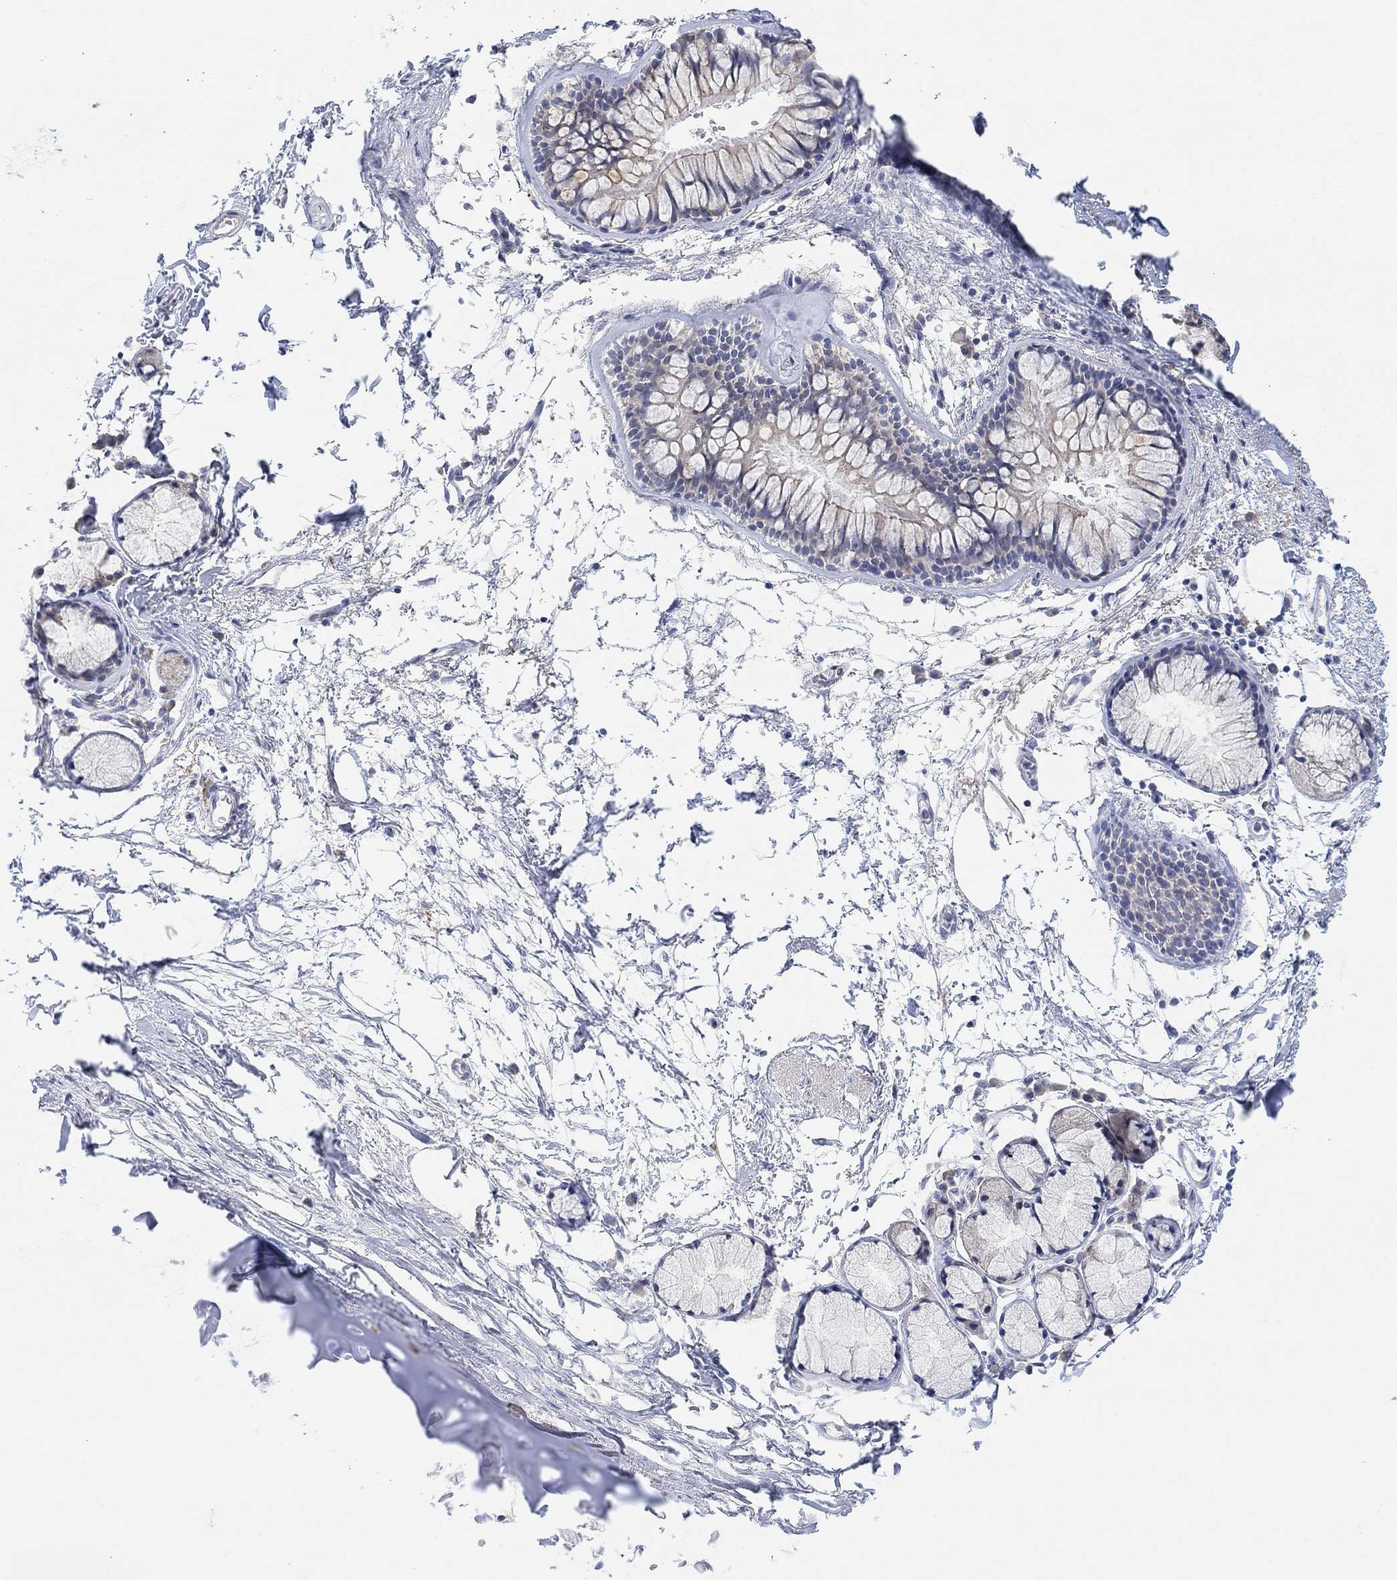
{"staining": {"intensity": "negative", "quantity": "none", "location": "none"}, "tissue": "adipose tissue", "cell_type": "Adipocytes", "image_type": "normal", "snomed": [{"axis": "morphology", "description": "Normal tissue, NOS"}, {"axis": "morphology", "description": "Squamous cell carcinoma, NOS"}, {"axis": "topography", "description": "Cartilage tissue"}, {"axis": "topography", "description": "Bronchus"}], "caption": "Immunohistochemistry (IHC) micrograph of normal adipose tissue: human adipose tissue stained with DAB demonstrates no significant protein expression in adipocytes. Brightfield microscopy of immunohistochemistry (IHC) stained with DAB (3,3'-diaminobenzidine) (brown) and hematoxylin (blue), captured at high magnification.", "gene": "RIMS1", "patient": {"sex": "male", "age": 72}}